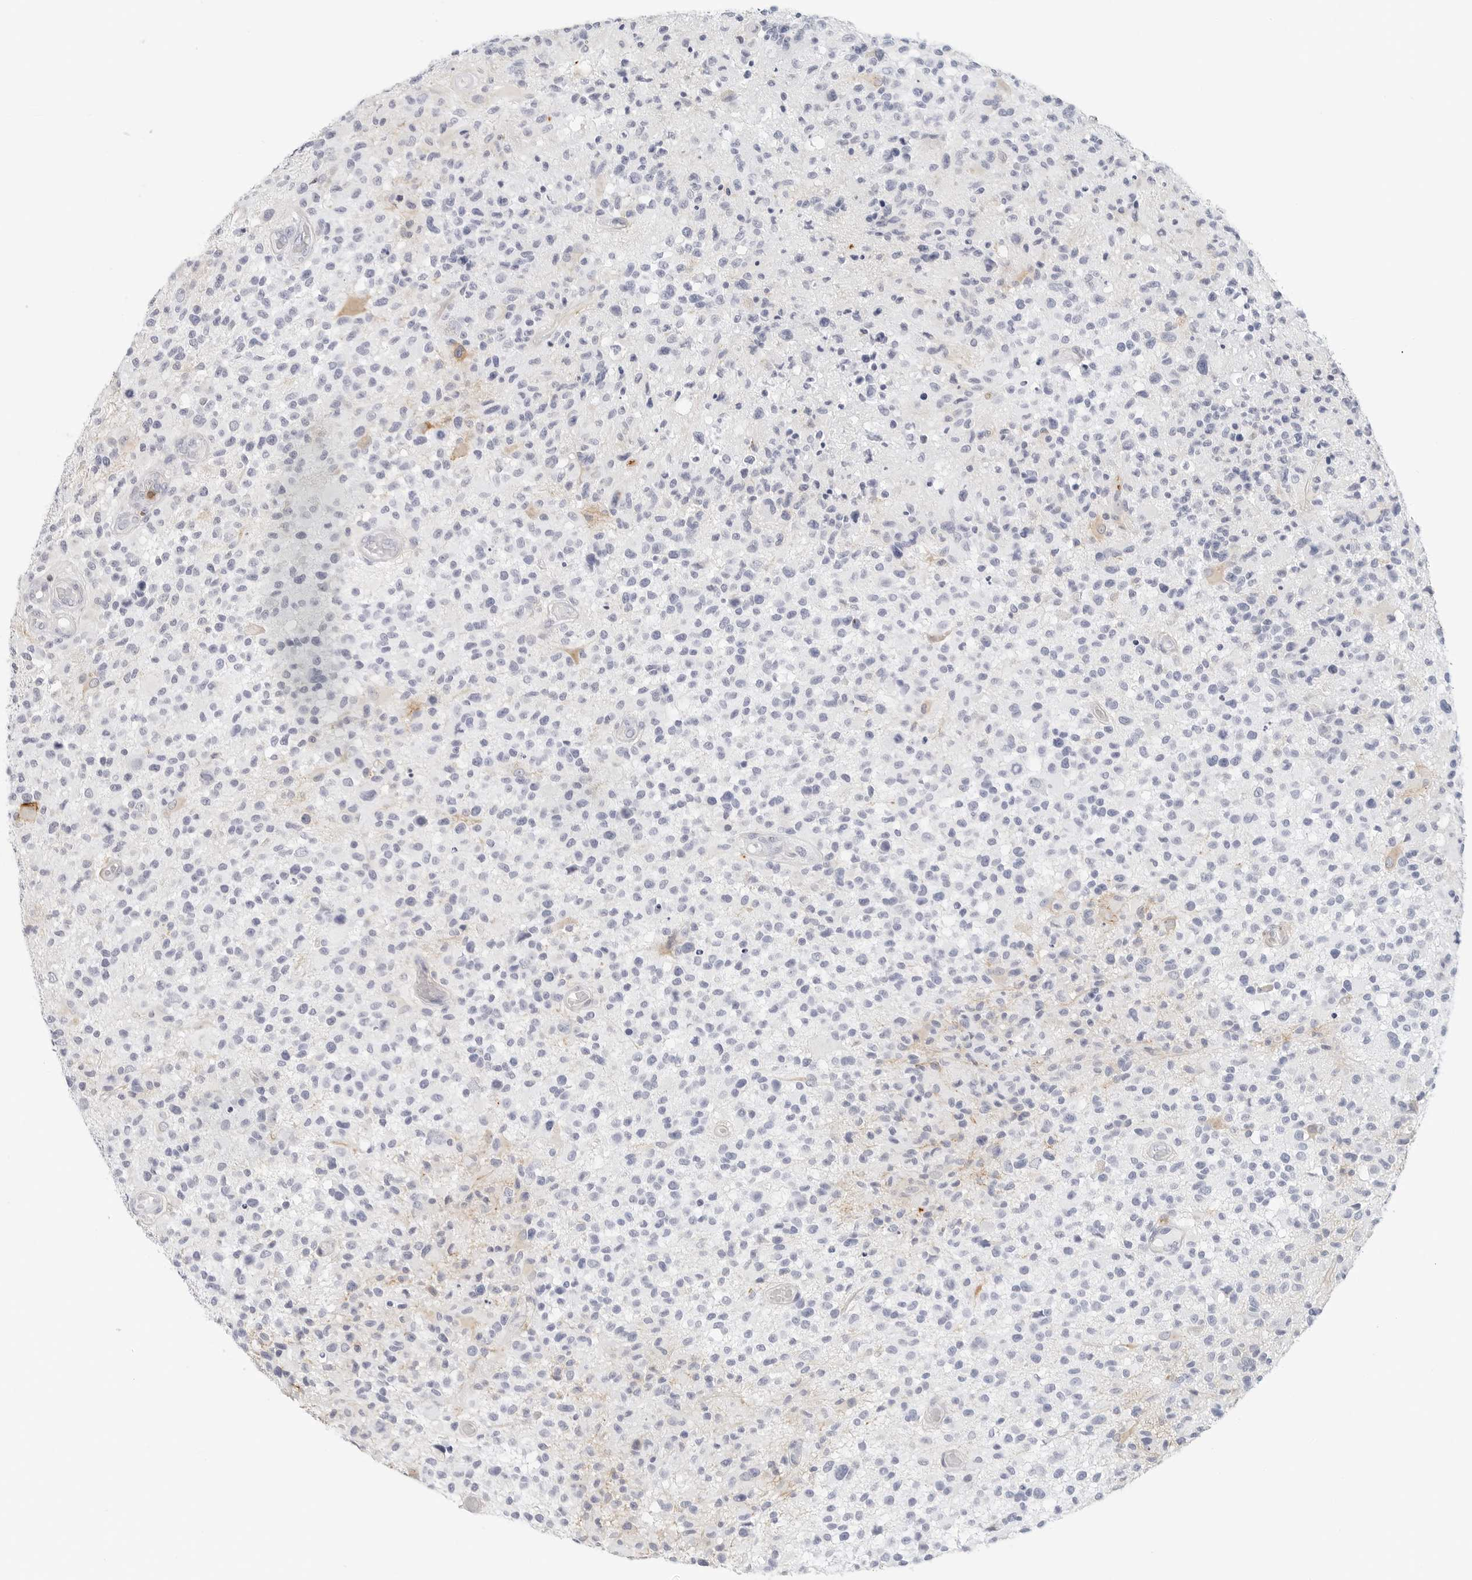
{"staining": {"intensity": "negative", "quantity": "none", "location": "none"}, "tissue": "glioma", "cell_type": "Tumor cells", "image_type": "cancer", "snomed": [{"axis": "morphology", "description": "Glioma, malignant, High grade"}, {"axis": "morphology", "description": "Glioblastoma, NOS"}, {"axis": "topography", "description": "Brain"}], "caption": "The photomicrograph shows no significant staining in tumor cells of malignant high-grade glioma.", "gene": "SLC9A3R1", "patient": {"sex": "male", "age": 60}}